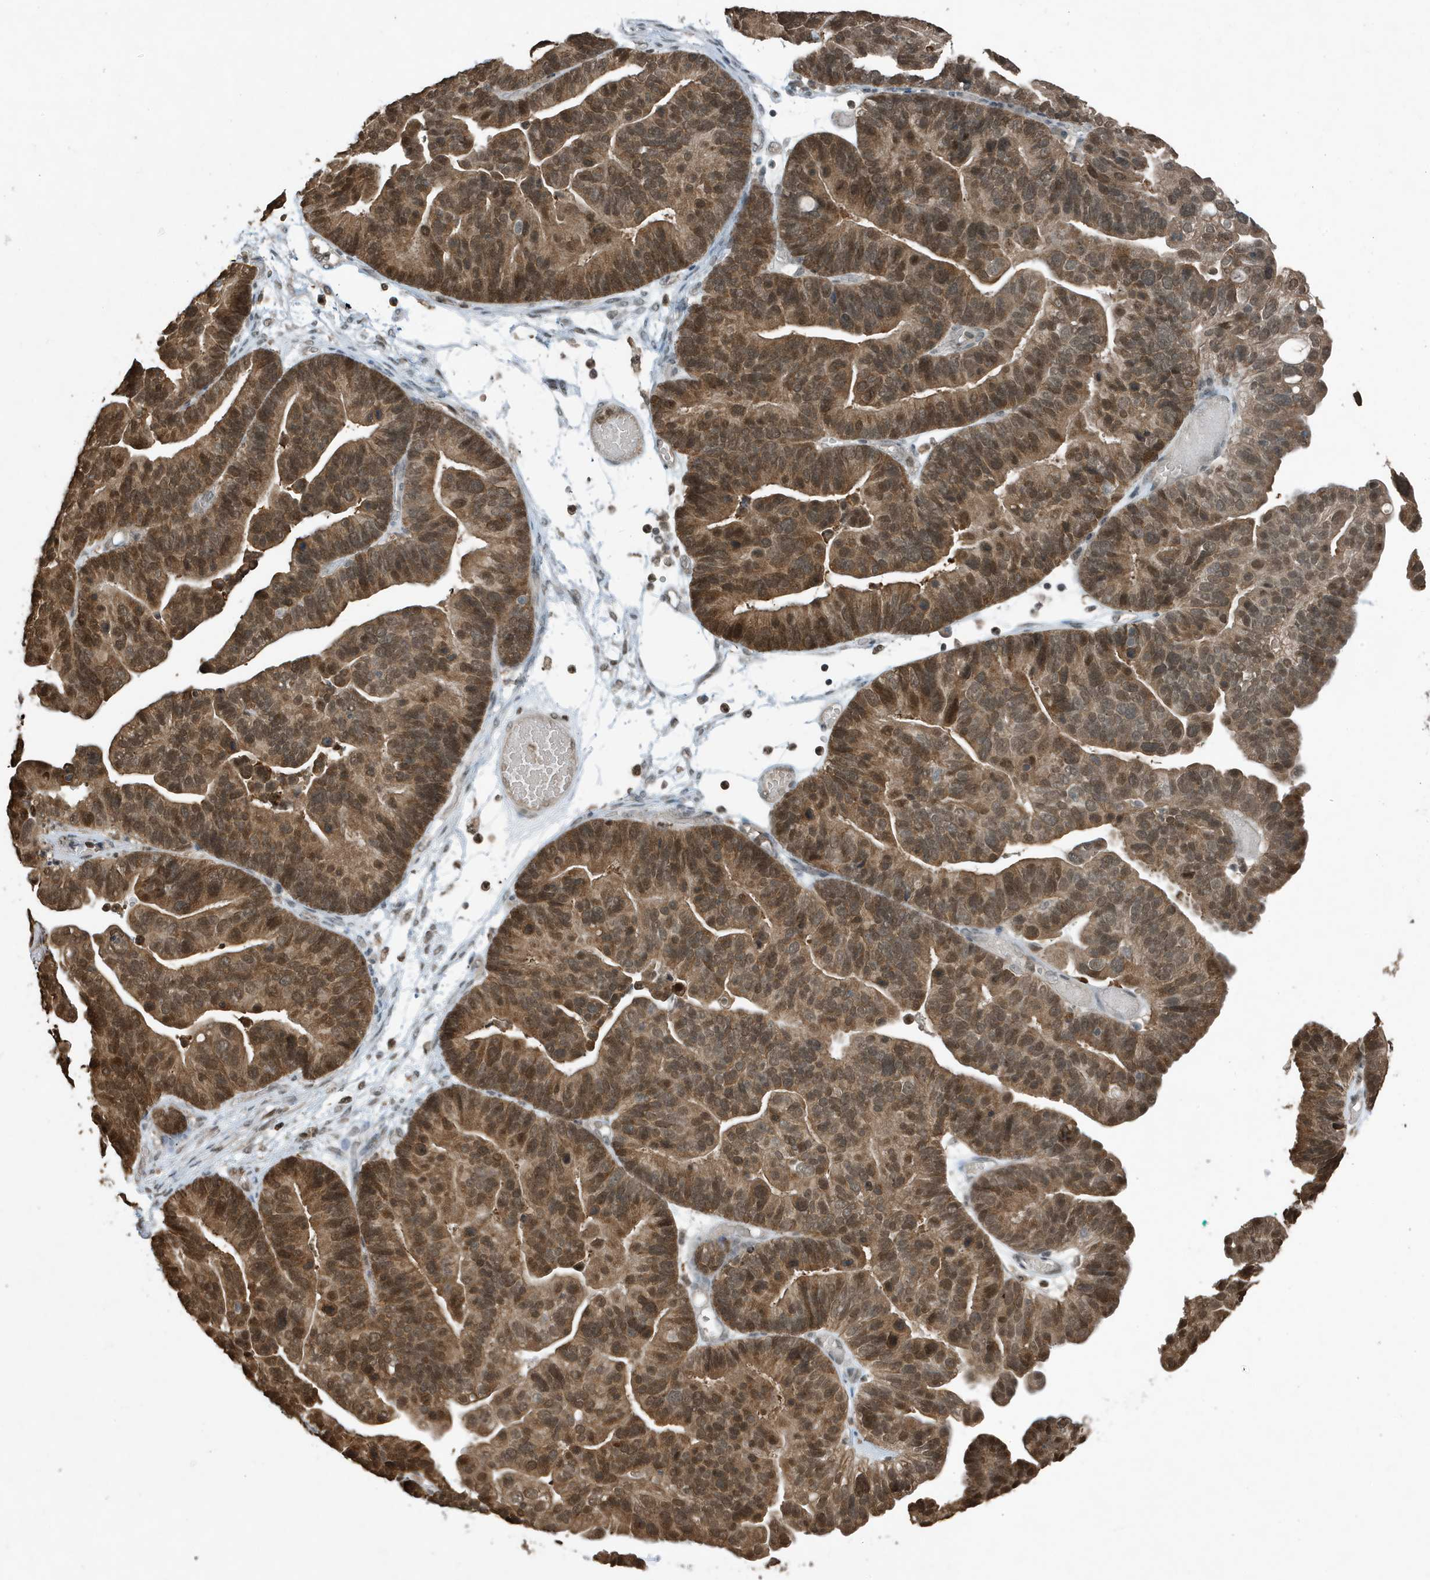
{"staining": {"intensity": "moderate", "quantity": ">75%", "location": "cytoplasmic/membranous,nuclear"}, "tissue": "ovarian cancer", "cell_type": "Tumor cells", "image_type": "cancer", "snomed": [{"axis": "morphology", "description": "Cystadenocarcinoma, serous, NOS"}, {"axis": "topography", "description": "Ovary"}], "caption": "Immunohistochemistry of human ovarian serous cystadenocarcinoma shows medium levels of moderate cytoplasmic/membranous and nuclear positivity in approximately >75% of tumor cells. The staining was performed using DAB (3,3'-diaminobenzidine), with brown indicating positive protein expression. Nuclei are stained blue with hematoxylin.", "gene": "HSPA1A", "patient": {"sex": "female", "age": 56}}